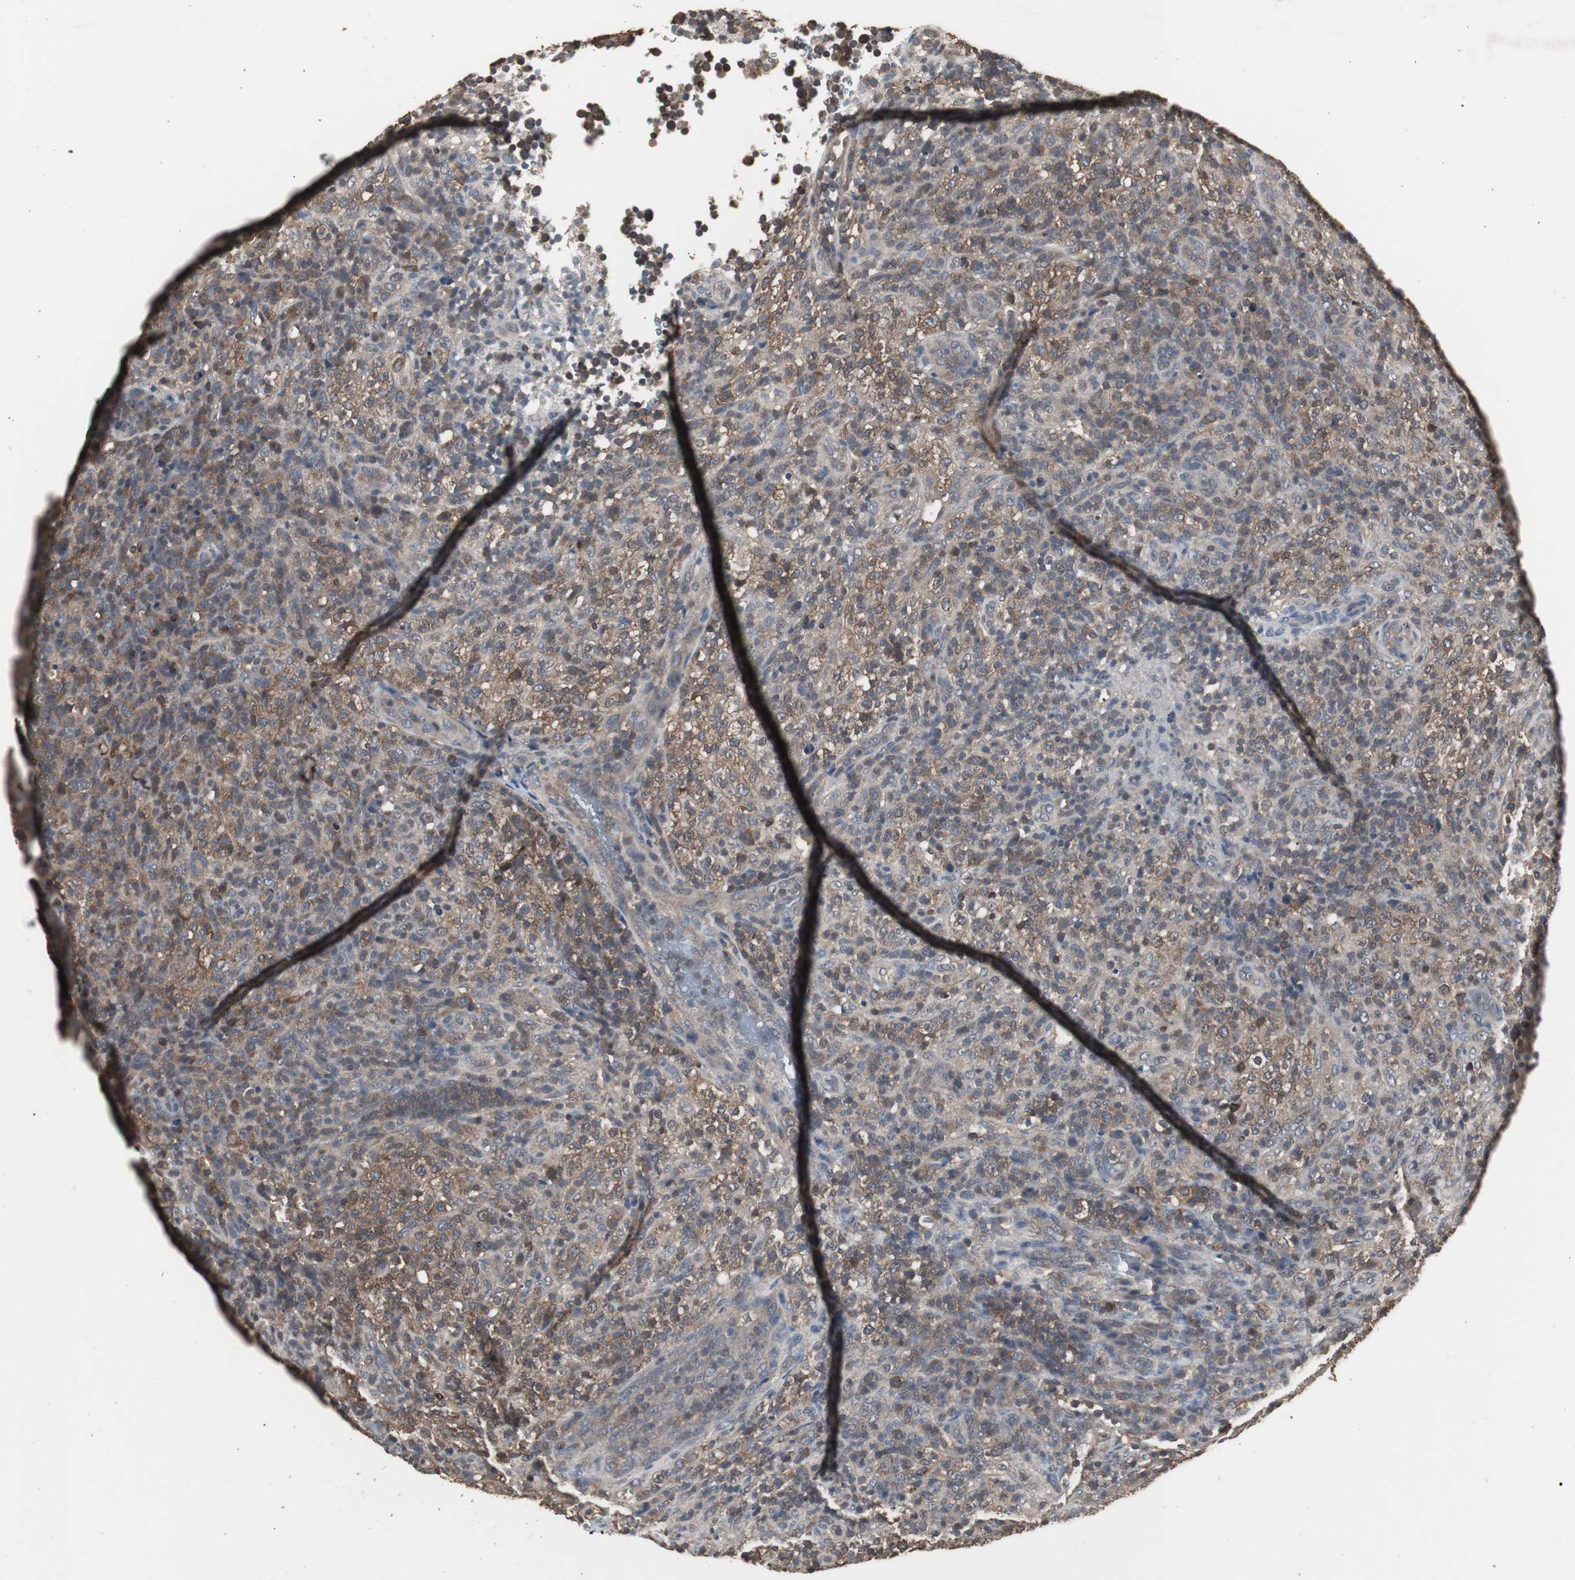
{"staining": {"intensity": "moderate", "quantity": ">75%", "location": "cytoplasmic/membranous"}, "tissue": "lymphoma", "cell_type": "Tumor cells", "image_type": "cancer", "snomed": [{"axis": "morphology", "description": "Malignant lymphoma, non-Hodgkin's type, High grade"}, {"axis": "topography", "description": "Lymph node"}], "caption": "Immunohistochemistry photomicrograph of neoplastic tissue: malignant lymphoma, non-Hodgkin's type (high-grade) stained using immunohistochemistry exhibits medium levels of moderate protein expression localized specifically in the cytoplasmic/membranous of tumor cells, appearing as a cytoplasmic/membranous brown color.", "gene": "HPRT1", "patient": {"sex": "female", "age": 76}}